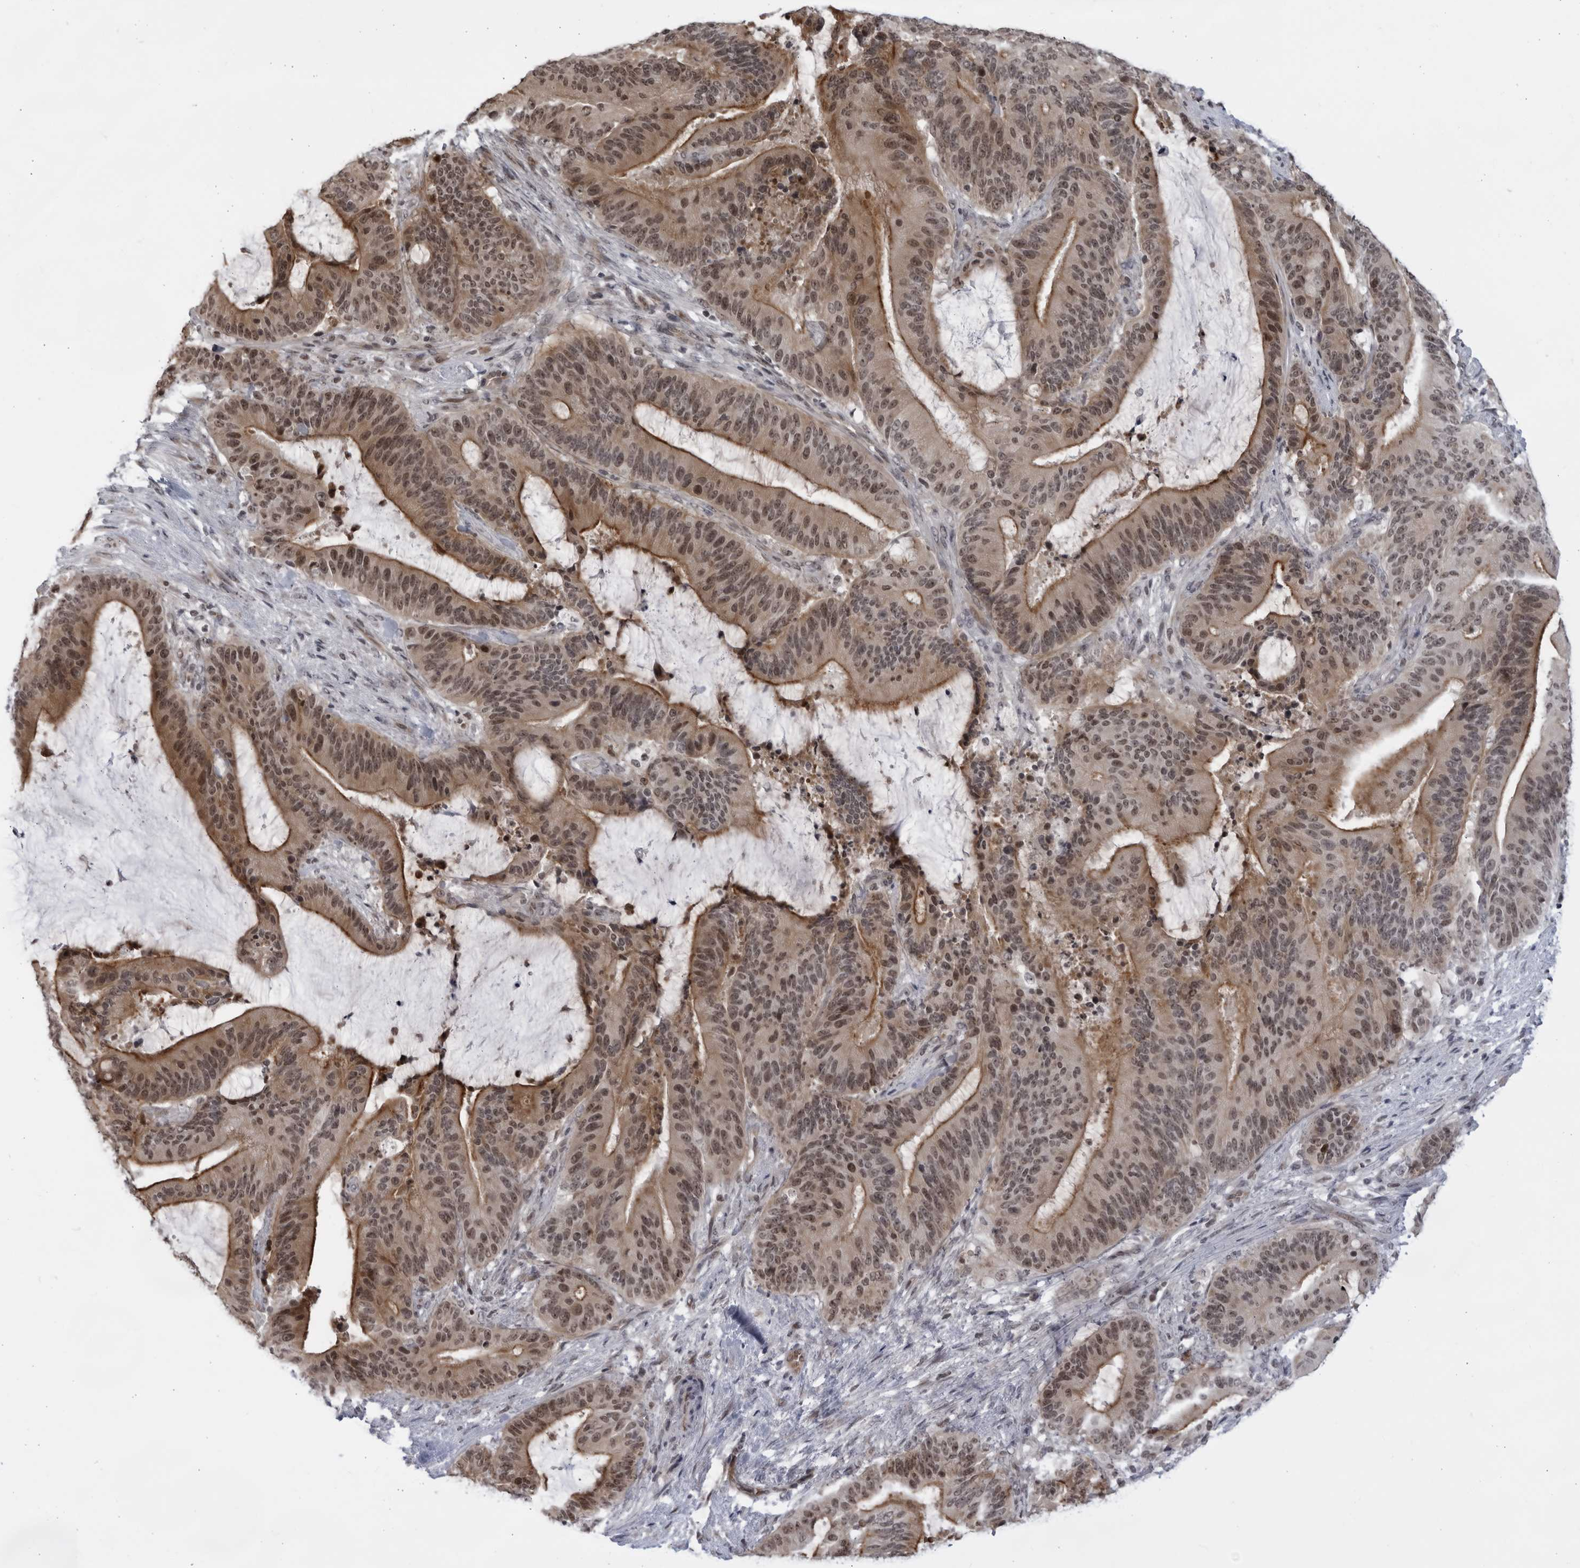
{"staining": {"intensity": "moderate", "quantity": ">75%", "location": "cytoplasmic/membranous,nuclear"}, "tissue": "liver cancer", "cell_type": "Tumor cells", "image_type": "cancer", "snomed": [{"axis": "morphology", "description": "Normal tissue, NOS"}, {"axis": "morphology", "description": "Cholangiocarcinoma"}, {"axis": "topography", "description": "Liver"}, {"axis": "topography", "description": "Peripheral nerve tissue"}], "caption": "Immunohistochemical staining of human cholangiocarcinoma (liver) demonstrates medium levels of moderate cytoplasmic/membranous and nuclear positivity in approximately >75% of tumor cells. (Stains: DAB (3,3'-diaminobenzidine) in brown, nuclei in blue, Microscopy: brightfield microscopy at high magnification).", "gene": "ITGB3BP", "patient": {"sex": "female", "age": 73}}